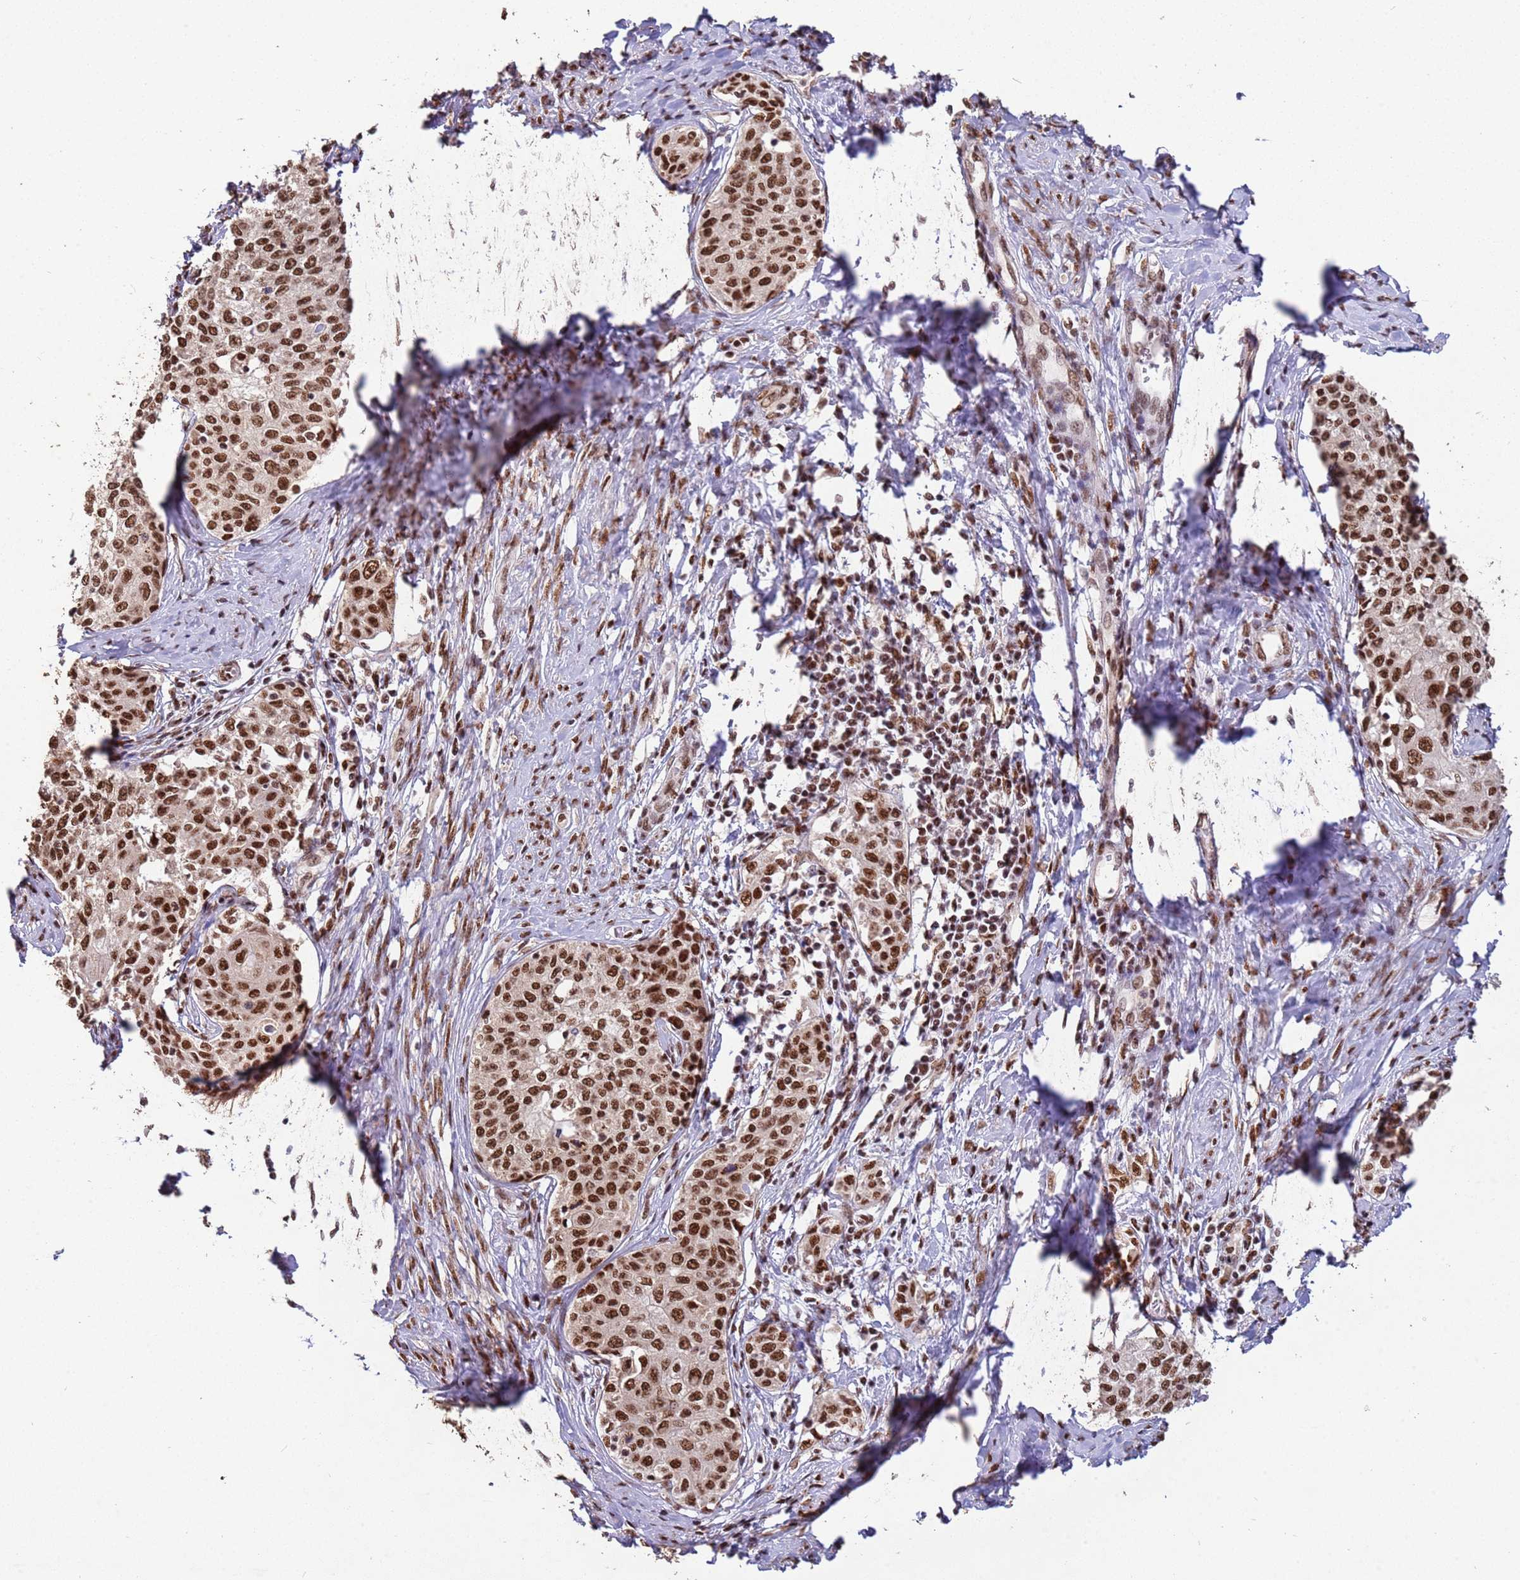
{"staining": {"intensity": "strong", "quantity": ">75%", "location": "nuclear"}, "tissue": "cervical cancer", "cell_type": "Tumor cells", "image_type": "cancer", "snomed": [{"axis": "morphology", "description": "Squamous cell carcinoma, NOS"}, {"axis": "morphology", "description": "Adenocarcinoma, NOS"}, {"axis": "topography", "description": "Cervix"}], "caption": "Cervical cancer (adenocarcinoma) stained with a protein marker displays strong staining in tumor cells.", "gene": "ESF1", "patient": {"sex": "female", "age": 52}}